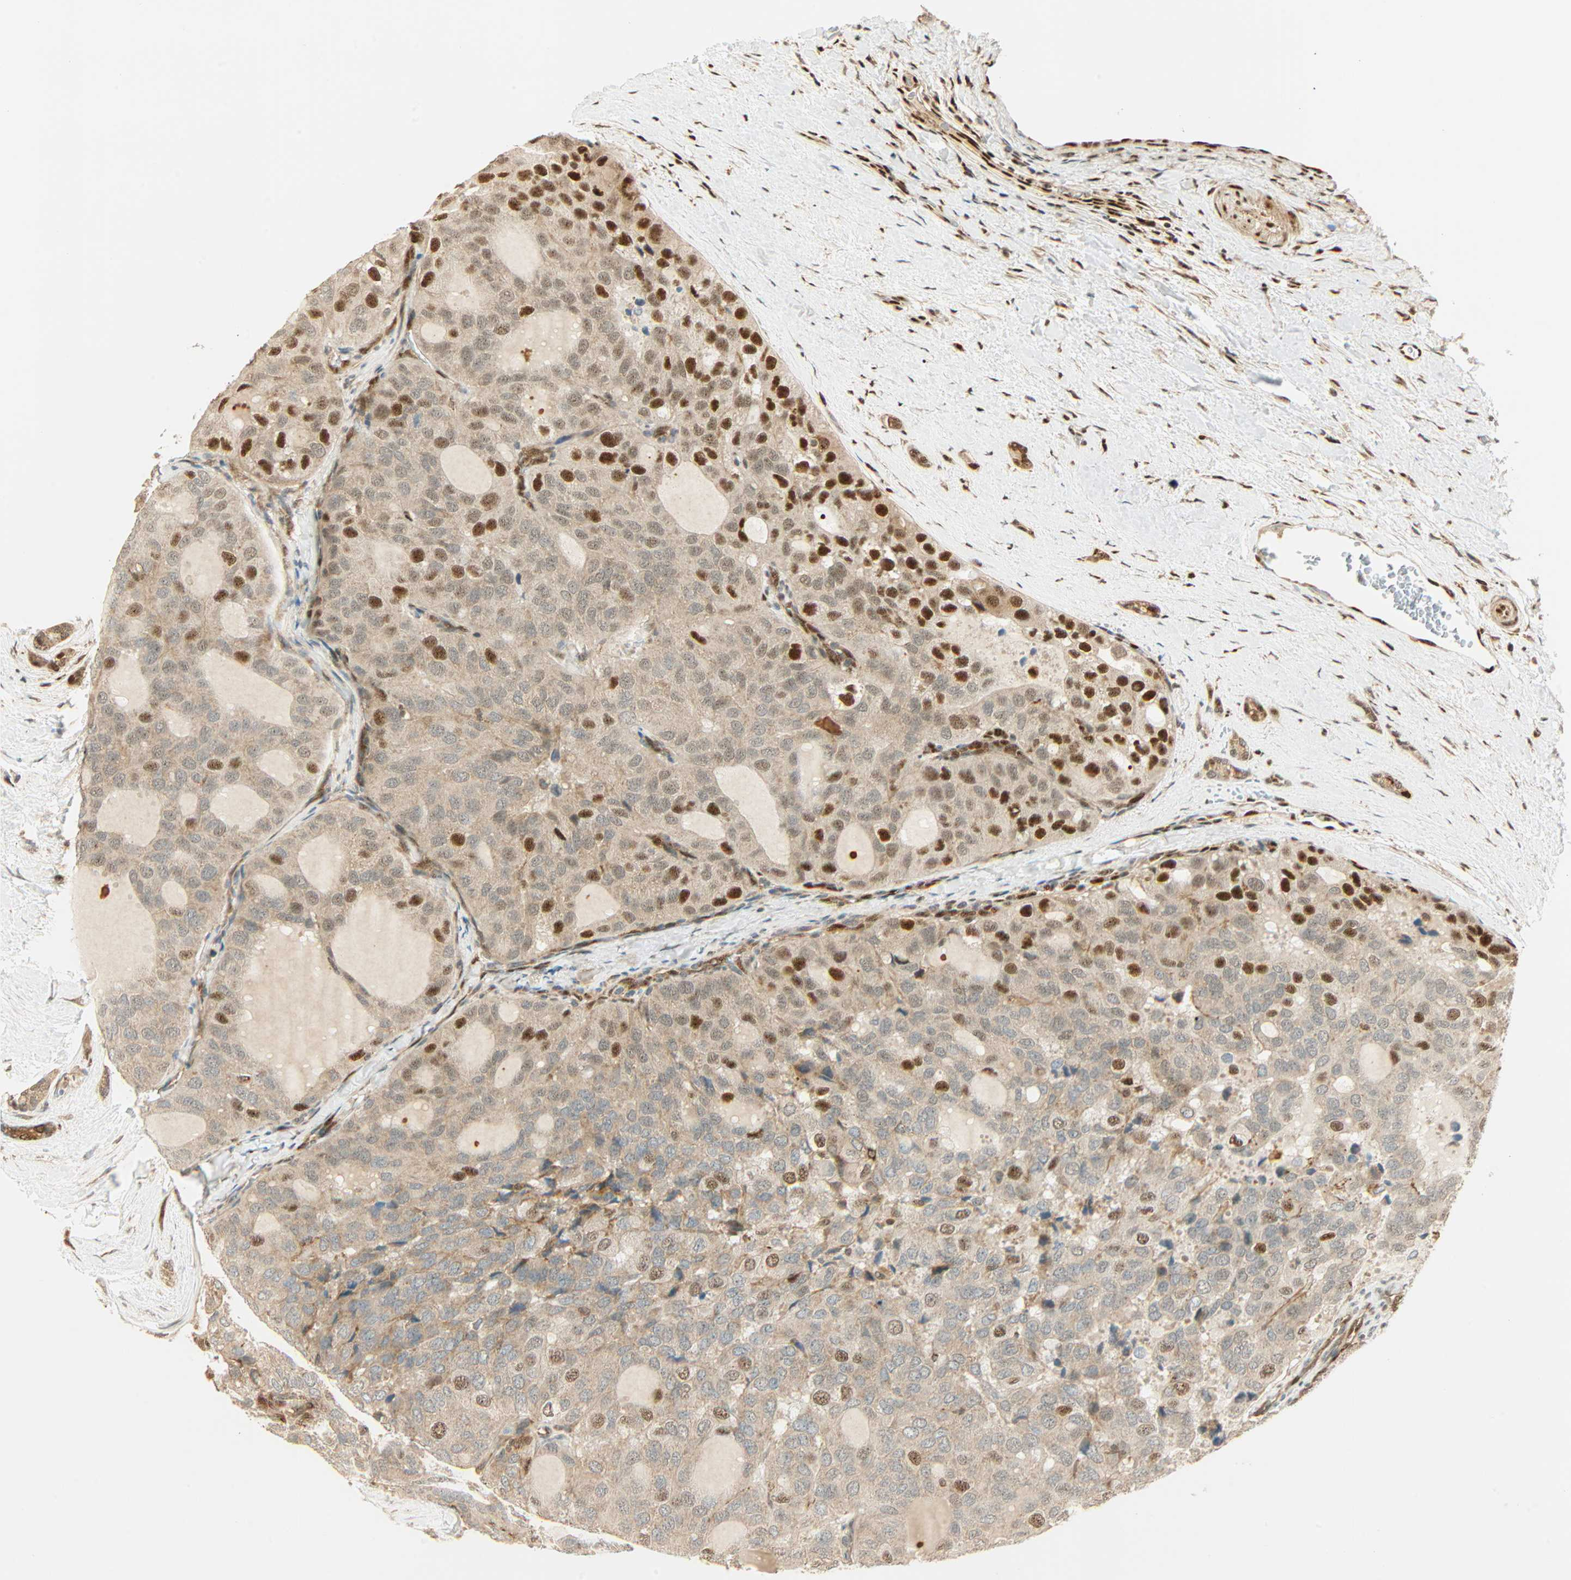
{"staining": {"intensity": "strong", "quantity": ">75%", "location": "cytoplasmic/membranous,nuclear"}, "tissue": "thyroid cancer", "cell_type": "Tumor cells", "image_type": "cancer", "snomed": [{"axis": "morphology", "description": "Follicular adenoma carcinoma, NOS"}, {"axis": "topography", "description": "Thyroid gland"}], "caption": "Tumor cells demonstrate high levels of strong cytoplasmic/membranous and nuclear positivity in about >75% of cells in human thyroid cancer.", "gene": "PNPLA6", "patient": {"sex": "male", "age": 75}}